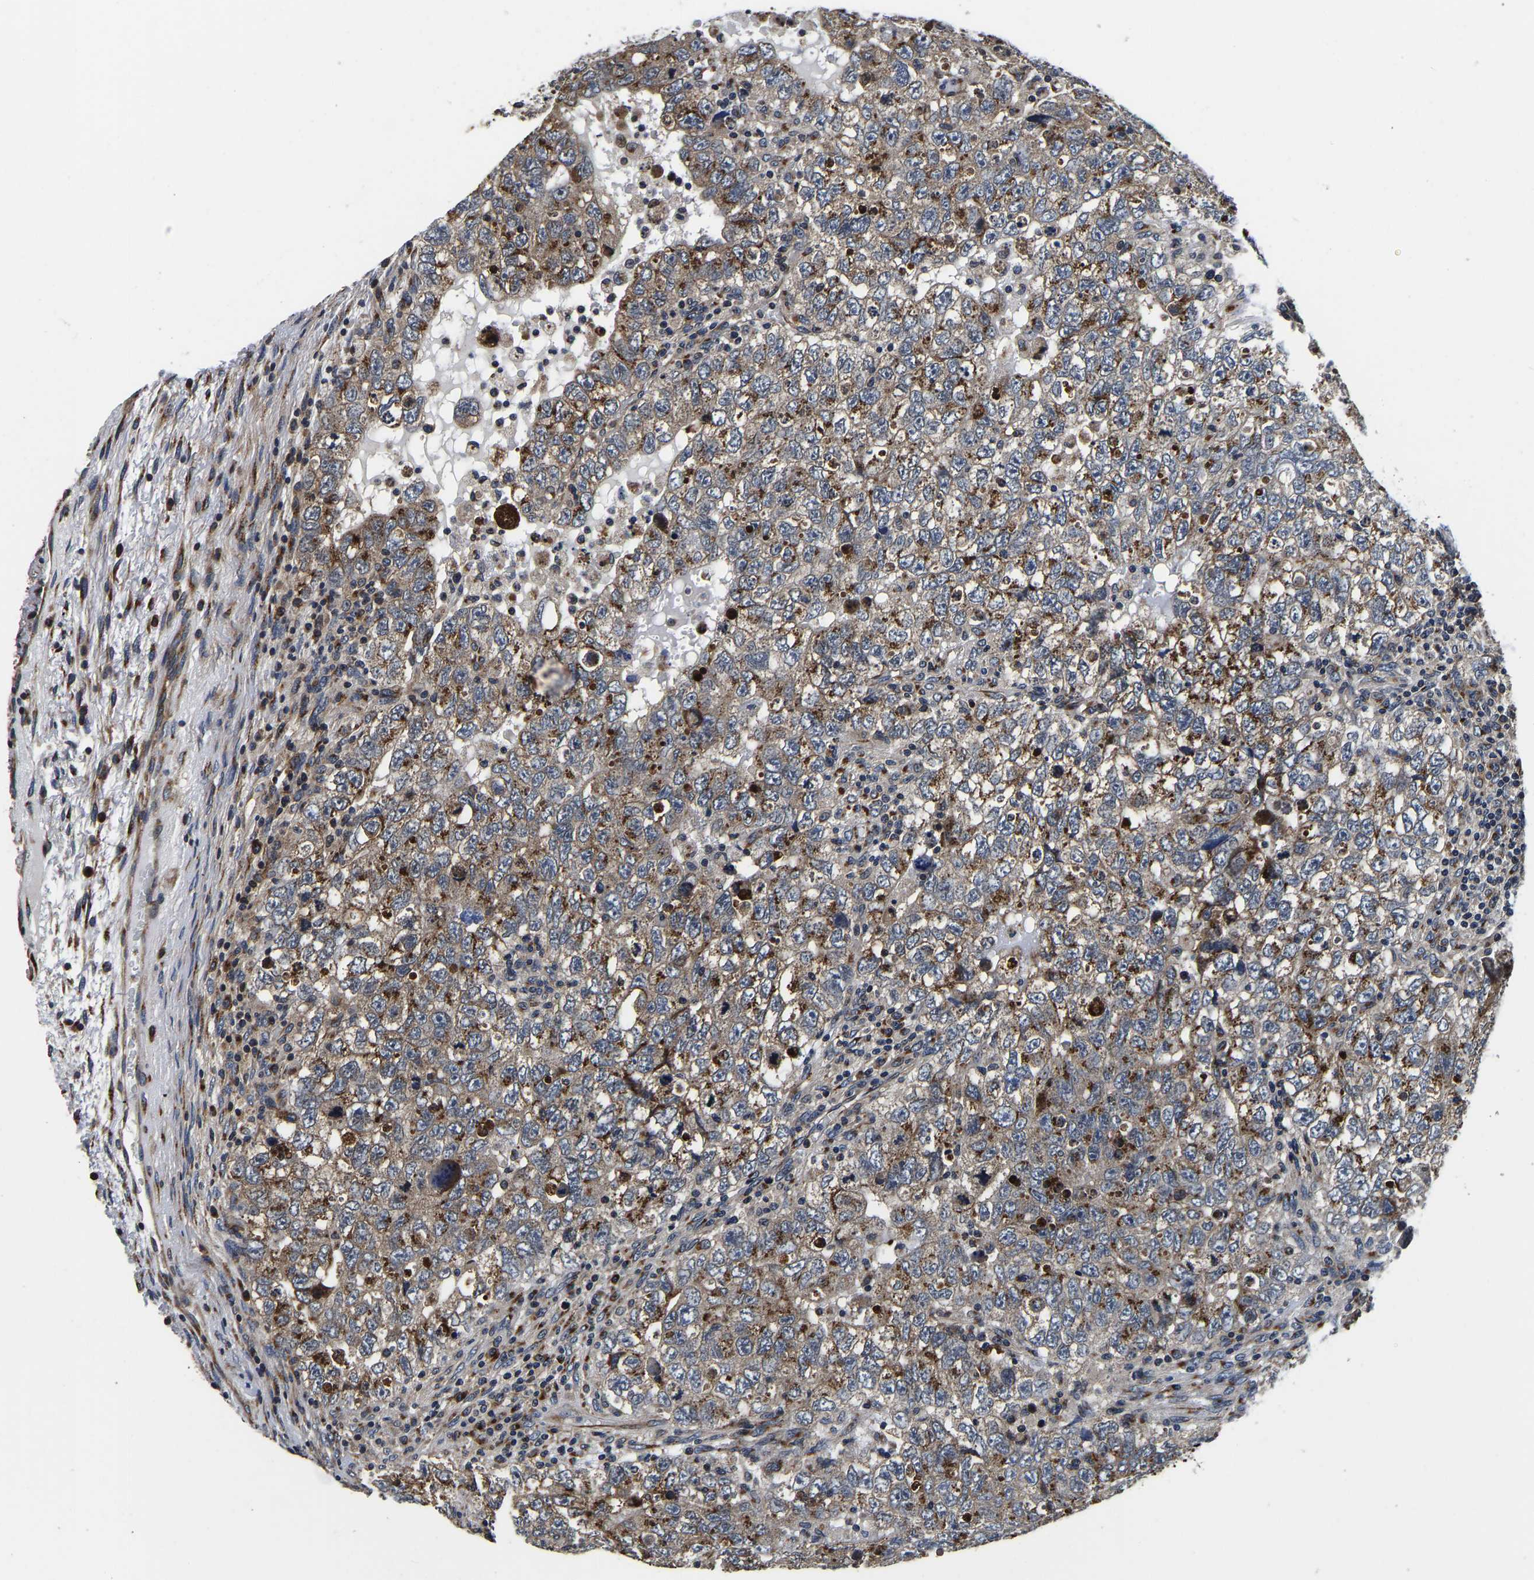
{"staining": {"intensity": "strong", "quantity": ">75%", "location": "cytoplasmic/membranous"}, "tissue": "testis cancer", "cell_type": "Tumor cells", "image_type": "cancer", "snomed": [{"axis": "morphology", "description": "Carcinoma, Embryonal, NOS"}, {"axis": "topography", "description": "Testis"}], "caption": "The histopathology image exhibits immunohistochemical staining of testis cancer (embryonal carcinoma). There is strong cytoplasmic/membranous positivity is identified in about >75% of tumor cells. The protein is shown in brown color, while the nuclei are stained blue.", "gene": "RABAC1", "patient": {"sex": "male", "age": 36}}